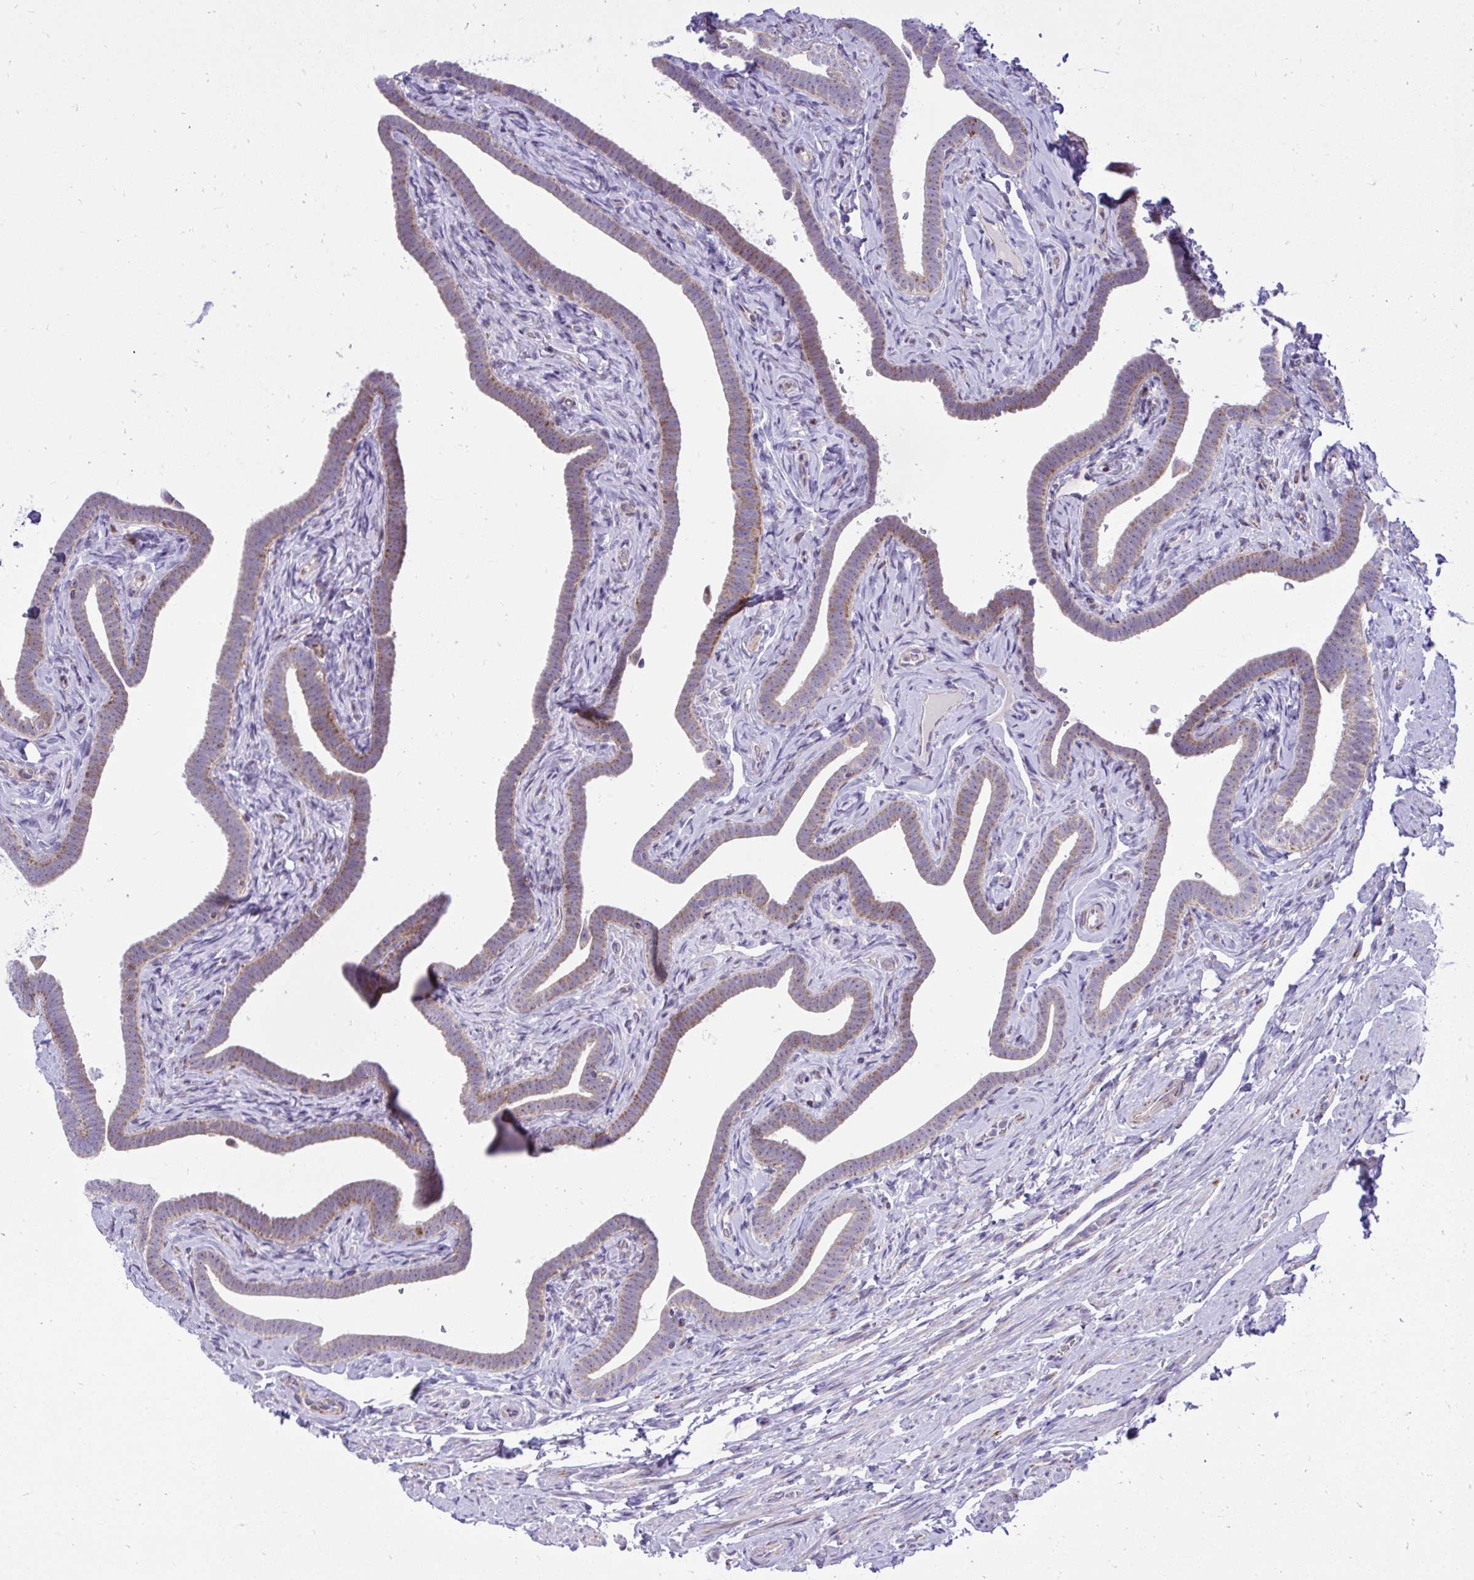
{"staining": {"intensity": "moderate", "quantity": ">75%", "location": "cytoplasmic/membranous"}, "tissue": "fallopian tube", "cell_type": "Glandular cells", "image_type": "normal", "snomed": [{"axis": "morphology", "description": "Normal tissue, NOS"}, {"axis": "topography", "description": "Fallopian tube"}], "caption": "Human fallopian tube stained with a brown dye shows moderate cytoplasmic/membranous positive positivity in approximately >75% of glandular cells.", "gene": "GPRIN3", "patient": {"sex": "female", "age": 69}}